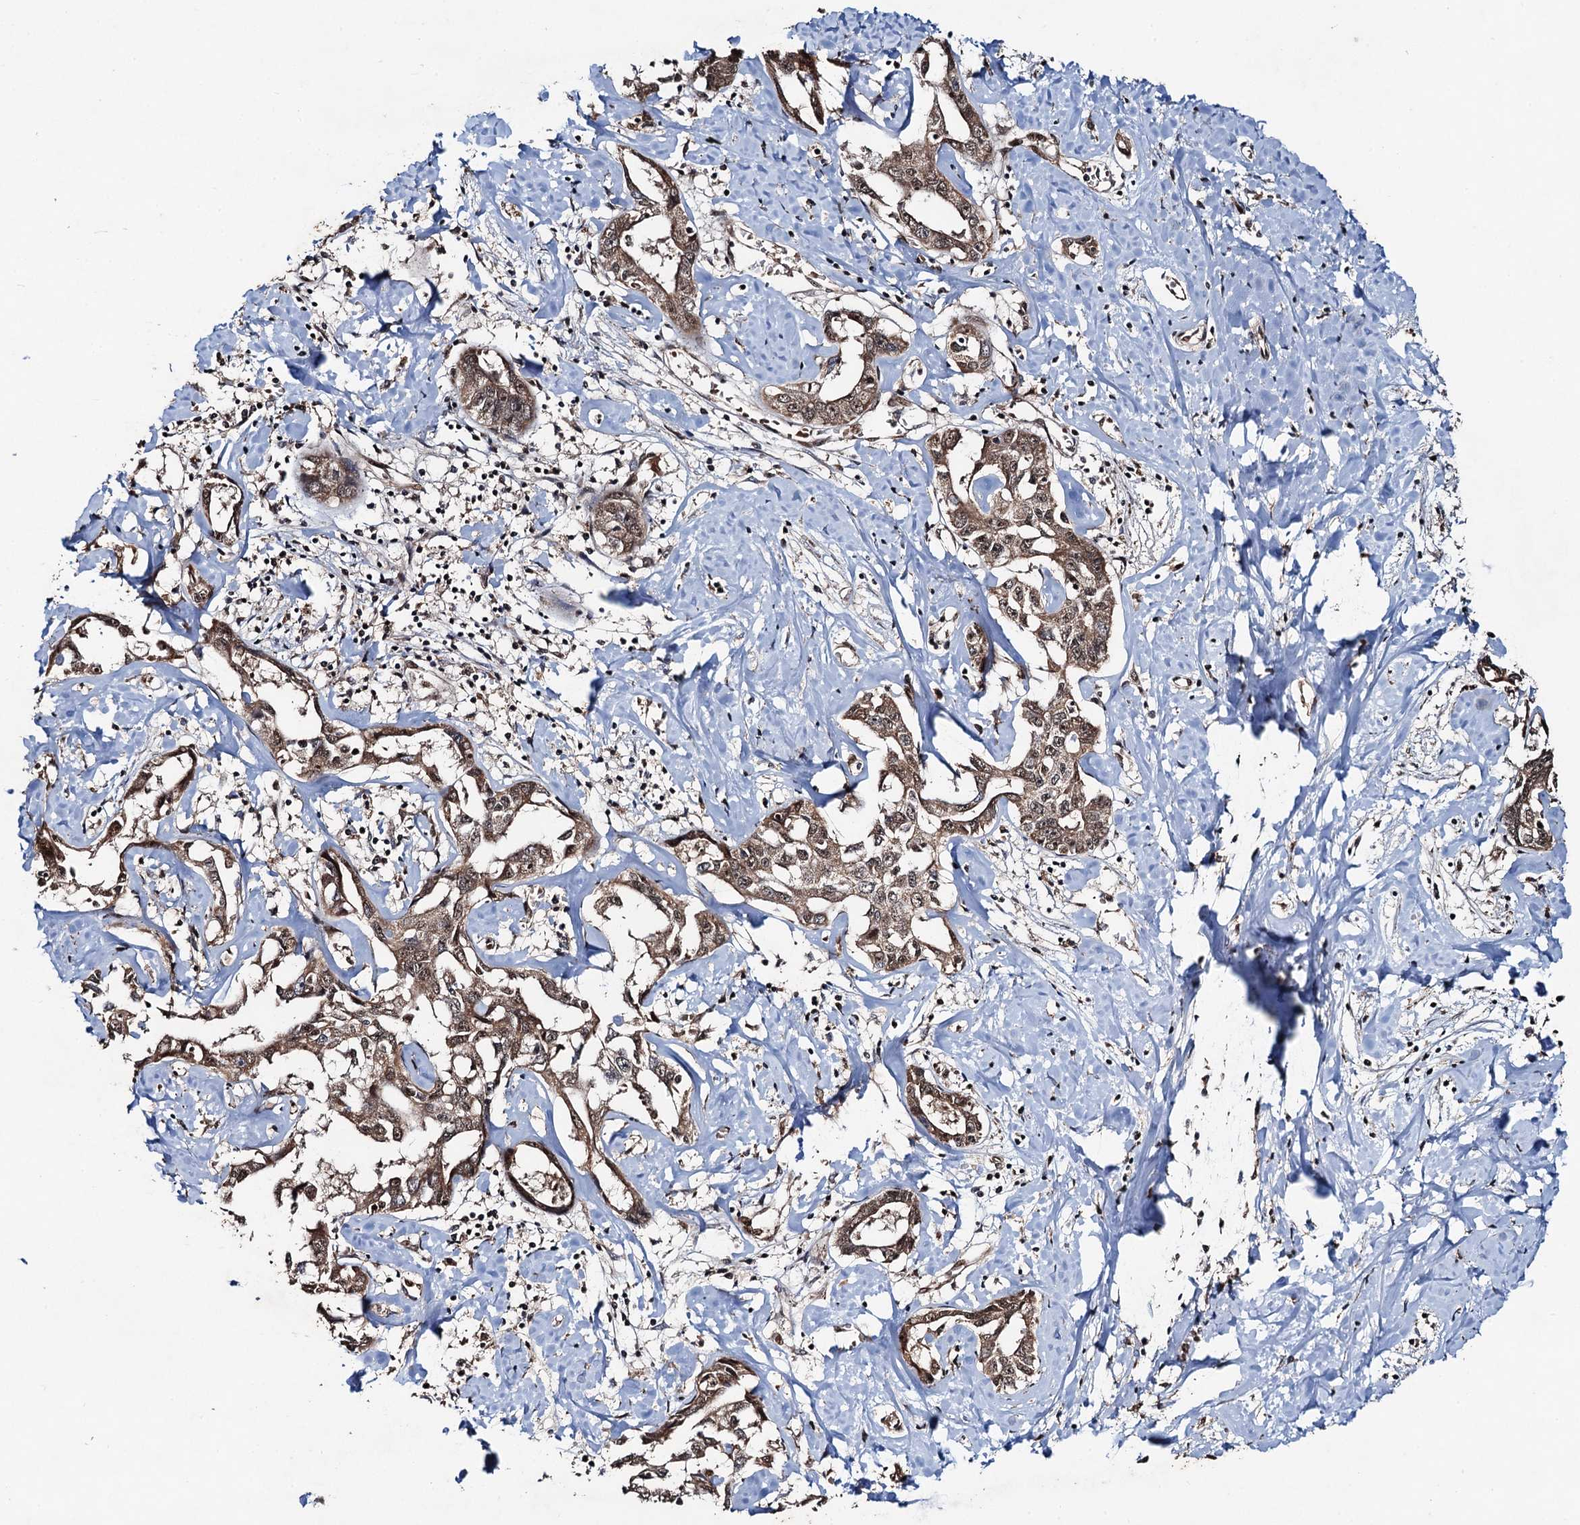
{"staining": {"intensity": "moderate", "quantity": ">75%", "location": "cytoplasmic/membranous,nuclear"}, "tissue": "liver cancer", "cell_type": "Tumor cells", "image_type": "cancer", "snomed": [{"axis": "morphology", "description": "Cholangiocarcinoma"}, {"axis": "topography", "description": "Liver"}], "caption": "IHC micrograph of neoplastic tissue: liver cholangiocarcinoma stained using IHC reveals medium levels of moderate protein expression localized specifically in the cytoplasmic/membranous and nuclear of tumor cells, appearing as a cytoplasmic/membranous and nuclear brown color.", "gene": "REP15", "patient": {"sex": "male", "age": 59}}